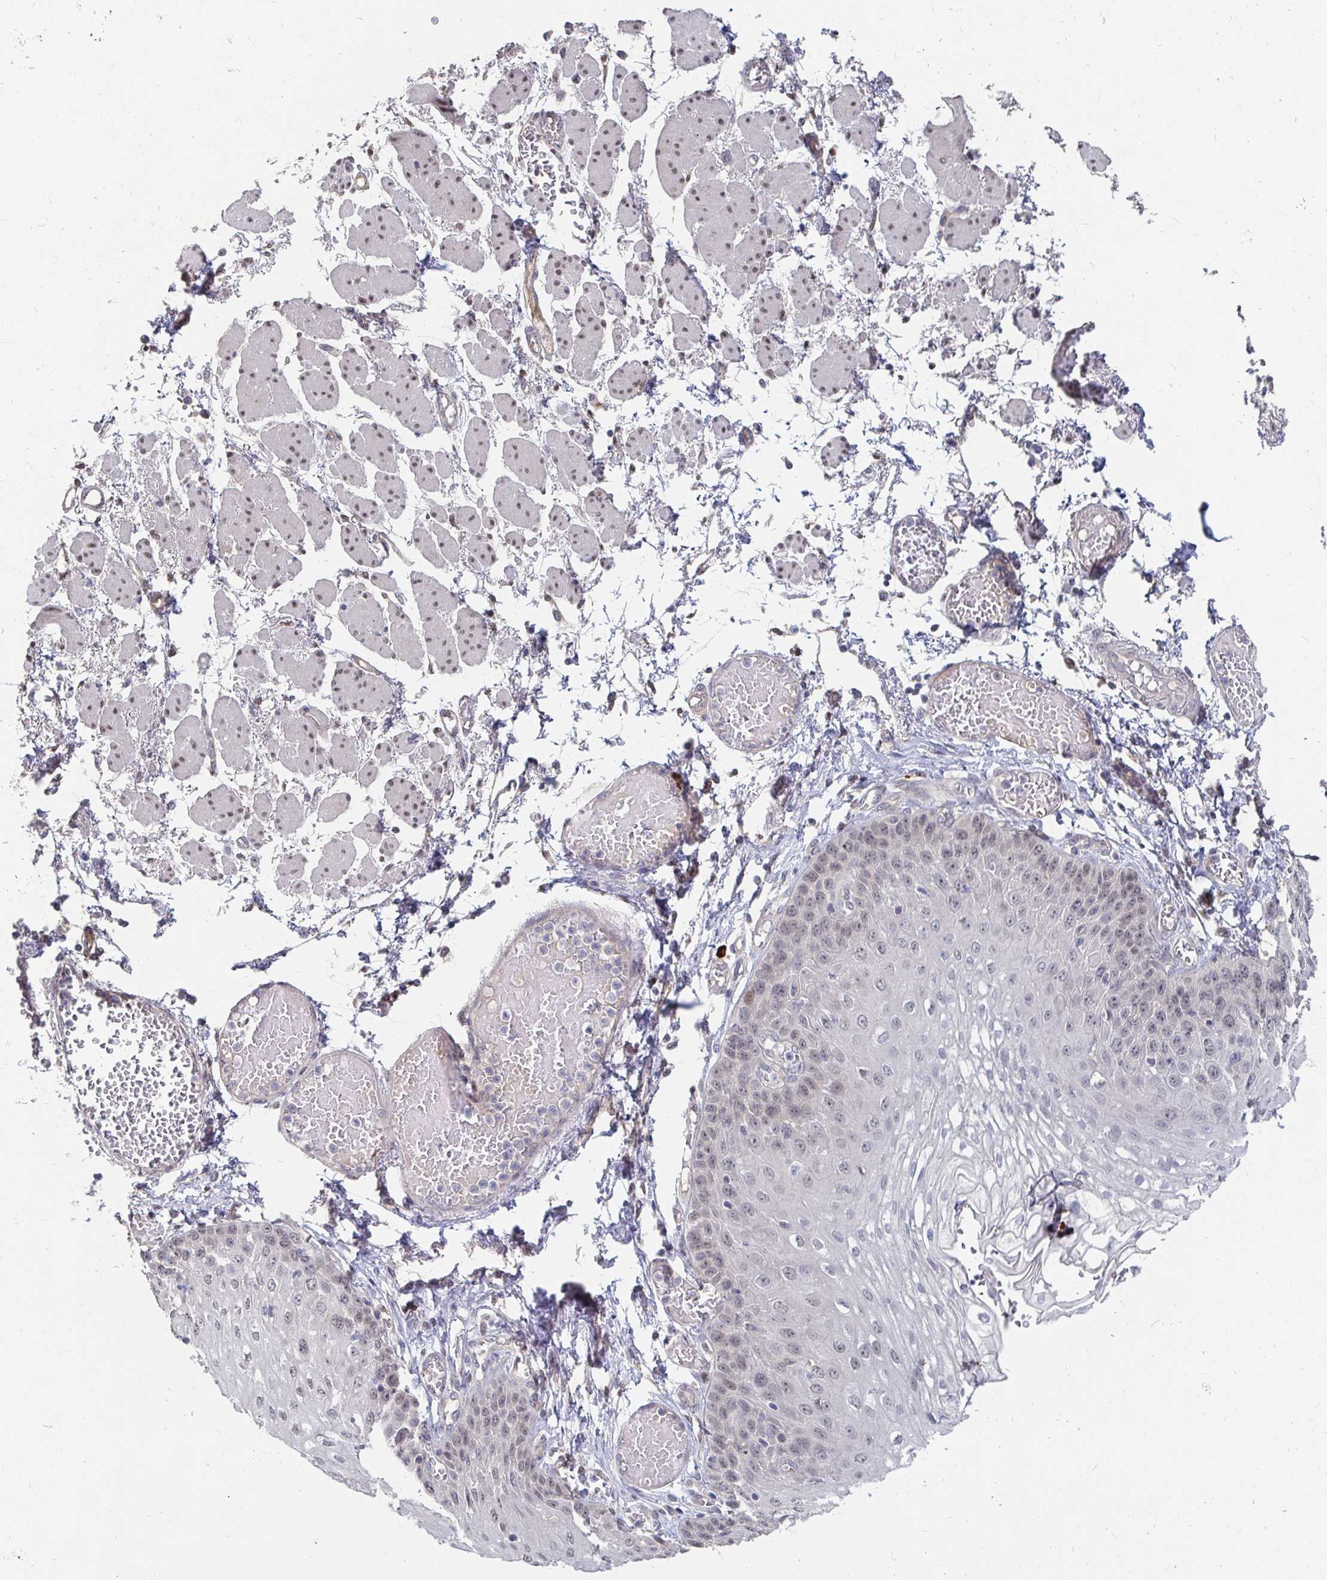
{"staining": {"intensity": "moderate", "quantity": "25%-75%", "location": "nuclear"}, "tissue": "esophagus", "cell_type": "Squamous epithelial cells", "image_type": "normal", "snomed": [{"axis": "morphology", "description": "Normal tissue, NOS"}, {"axis": "morphology", "description": "Adenocarcinoma, NOS"}, {"axis": "topography", "description": "Esophagus"}], "caption": "This is a photomicrograph of IHC staining of unremarkable esophagus, which shows moderate expression in the nuclear of squamous epithelial cells.", "gene": "MEIS1", "patient": {"sex": "male", "age": 81}}